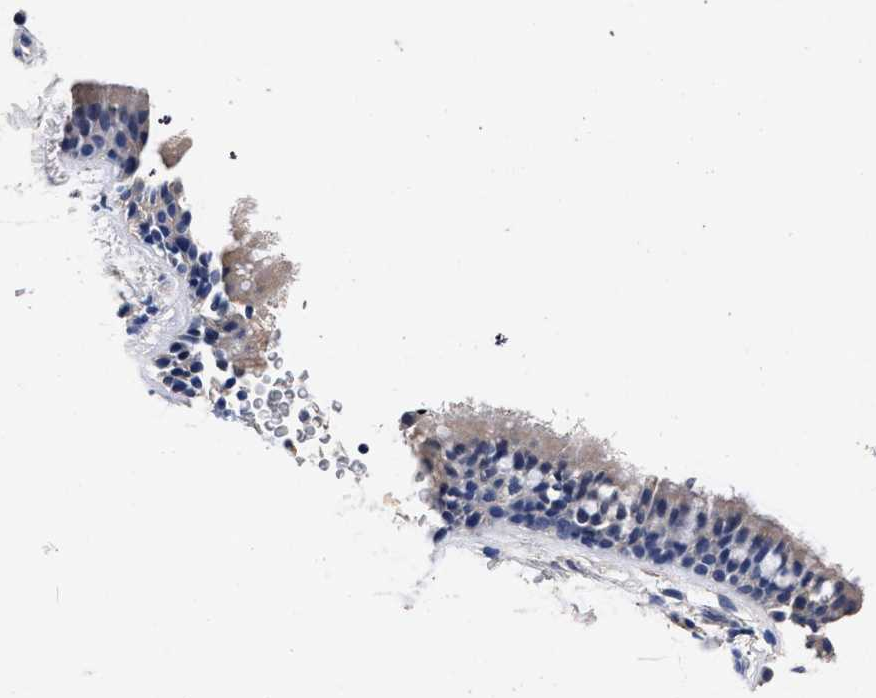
{"staining": {"intensity": "negative", "quantity": "none", "location": "none"}, "tissue": "bronchus", "cell_type": "Respiratory epithelial cells", "image_type": "normal", "snomed": [{"axis": "morphology", "description": "Normal tissue, NOS"}, {"axis": "topography", "description": "Cartilage tissue"}, {"axis": "topography", "description": "Bronchus"}], "caption": "IHC photomicrograph of unremarkable human bronchus stained for a protein (brown), which reveals no staining in respiratory epithelial cells. (DAB immunohistochemistry (IHC) visualized using brightfield microscopy, high magnification).", "gene": "ATP1A2", "patient": {"sex": "female", "age": 53}}